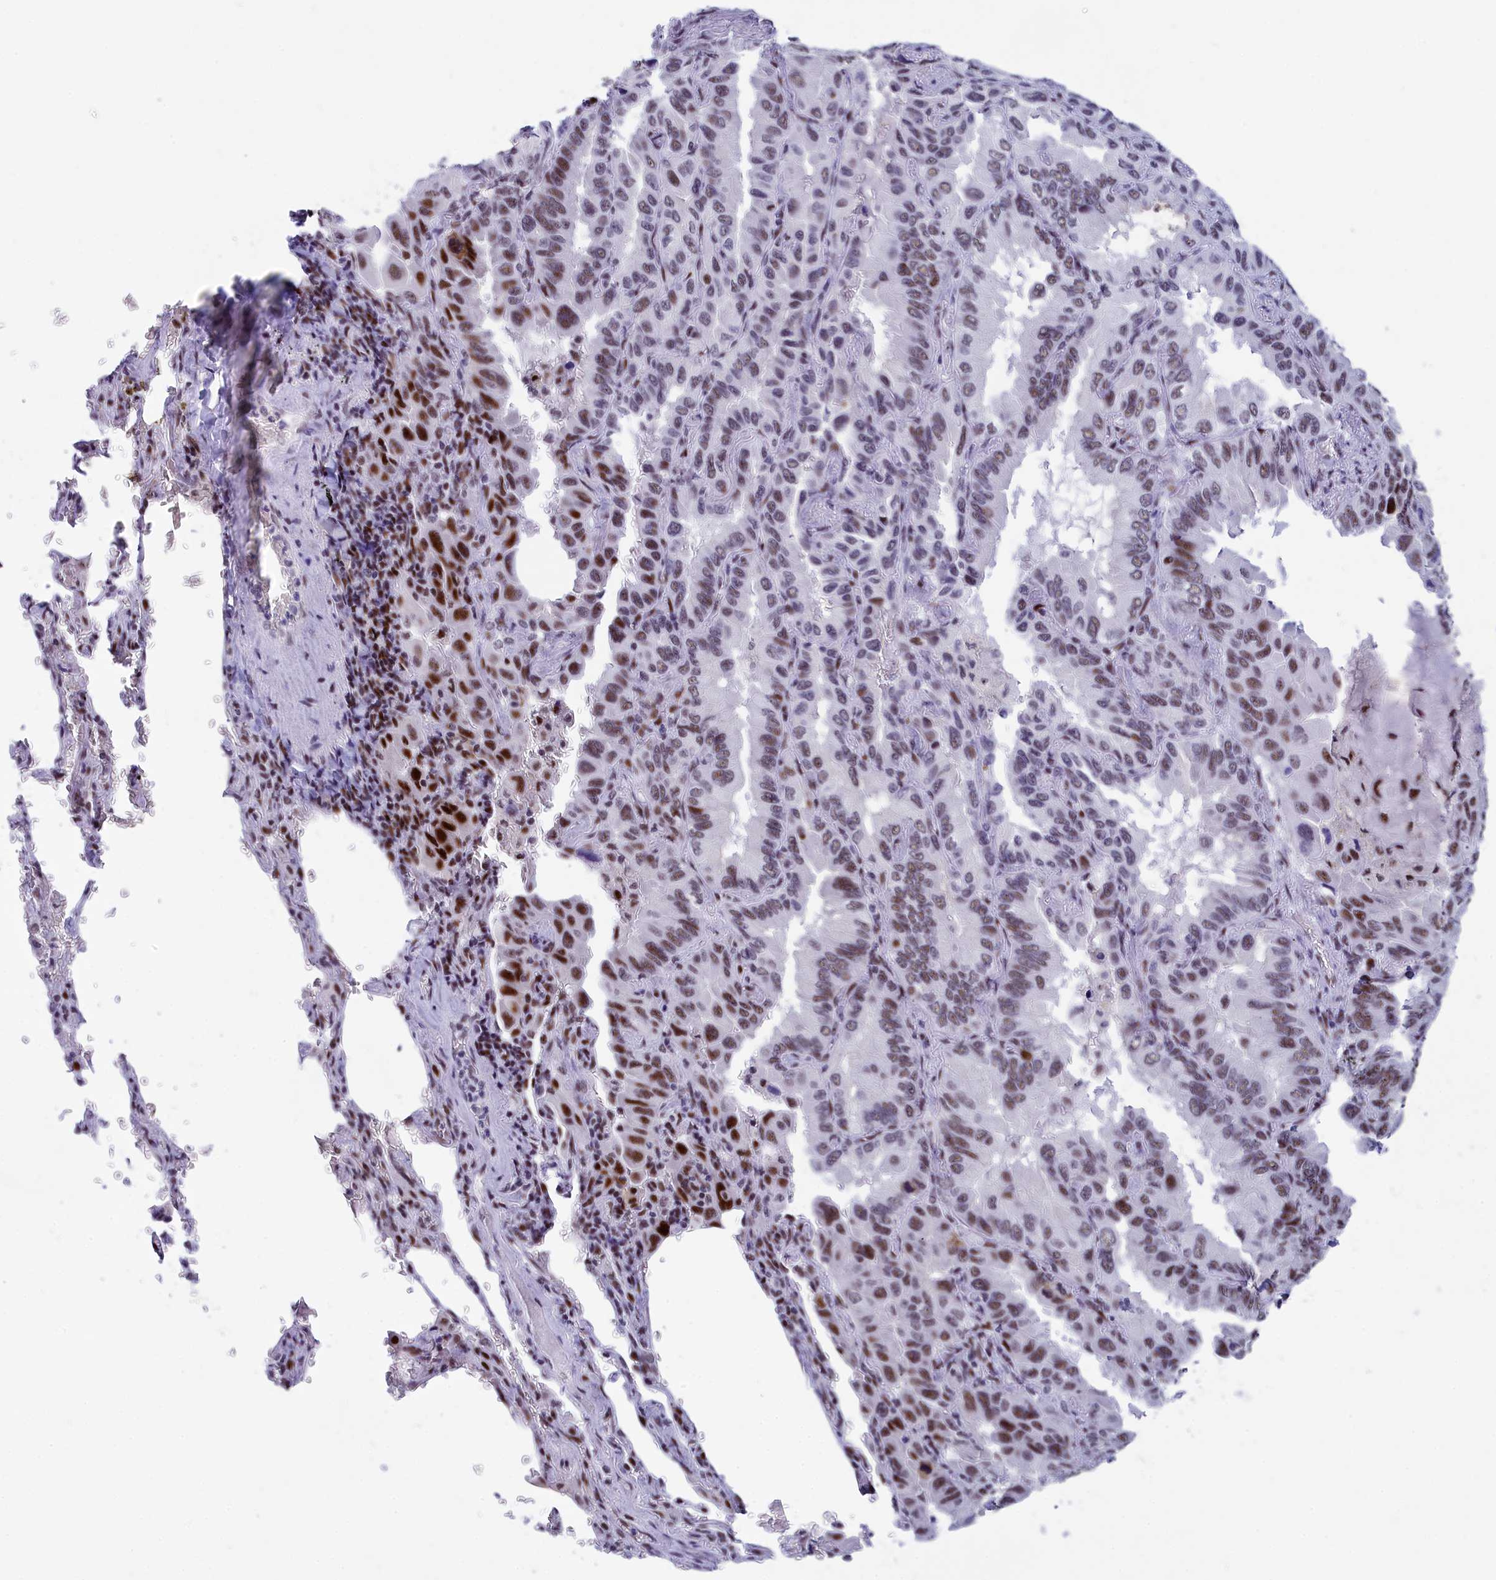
{"staining": {"intensity": "moderate", "quantity": "25%-75%", "location": "nuclear"}, "tissue": "lung cancer", "cell_type": "Tumor cells", "image_type": "cancer", "snomed": [{"axis": "morphology", "description": "Adenocarcinoma, NOS"}, {"axis": "topography", "description": "Lung"}], "caption": "Lung cancer stained with a protein marker displays moderate staining in tumor cells.", "gene": "NSA2", "patient": {"sex": "male", "age": 64}}